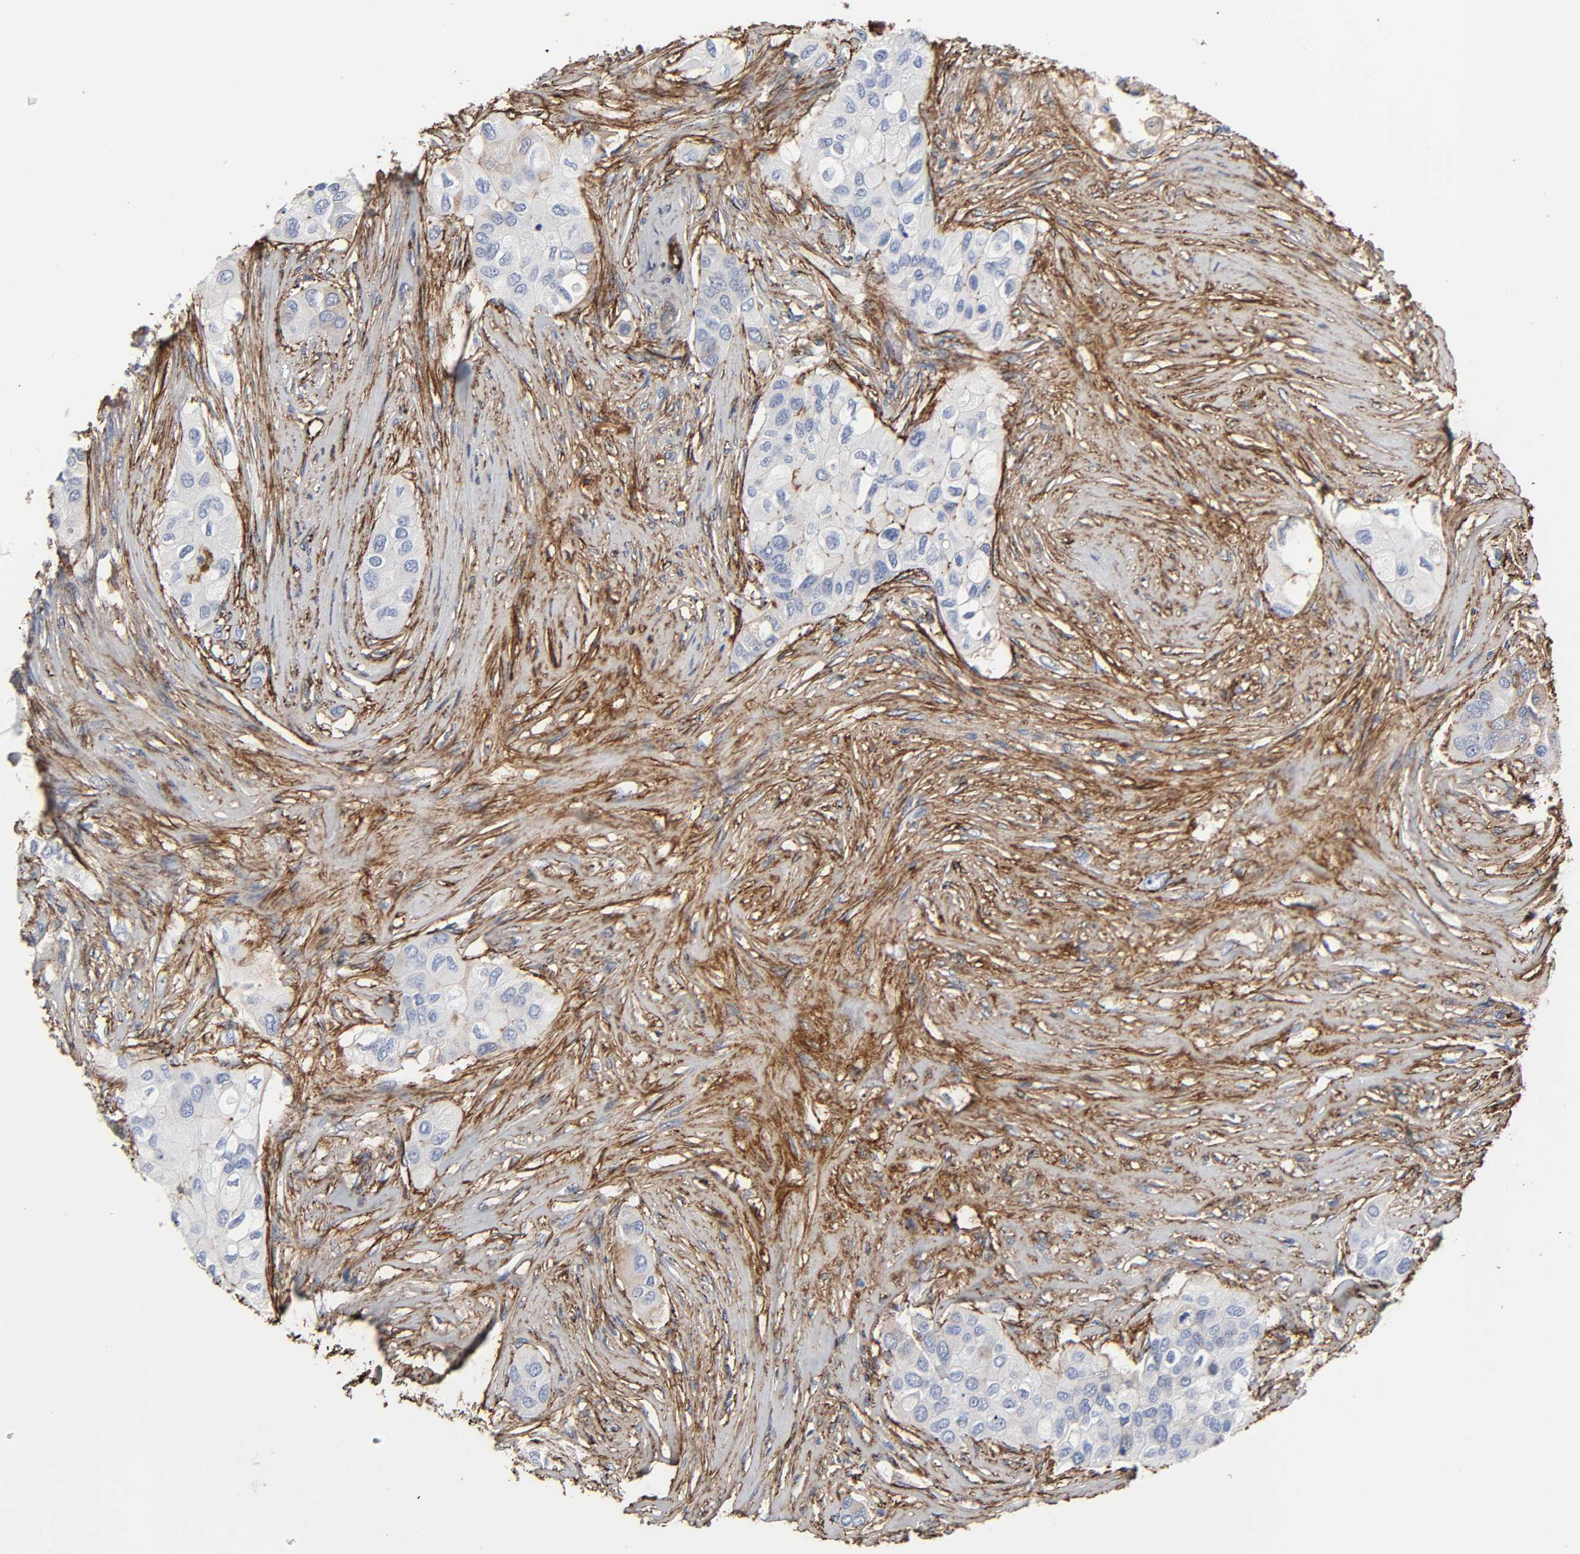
{"staining": {"intensity": "strong", "quantity": "<25%", "location": "cytoplasmic/membranous"}, "tissue": "breast cancer", "cell_type": "Tumor cells", "image_type": "cancer", "snomed": [{"axis": "morphology", "description": "Normal tissue, NOS"}, {"axis": "morphology", "description": "Duct carcinoma"}, {"axis": "topography", "description": "Breast"}], "caption": "Human breast cancer stained with a protein marker exhibits strong staining in tumor cells.", "gene": "FBLN1", "patient": {"sex": "female", "age": 49}}